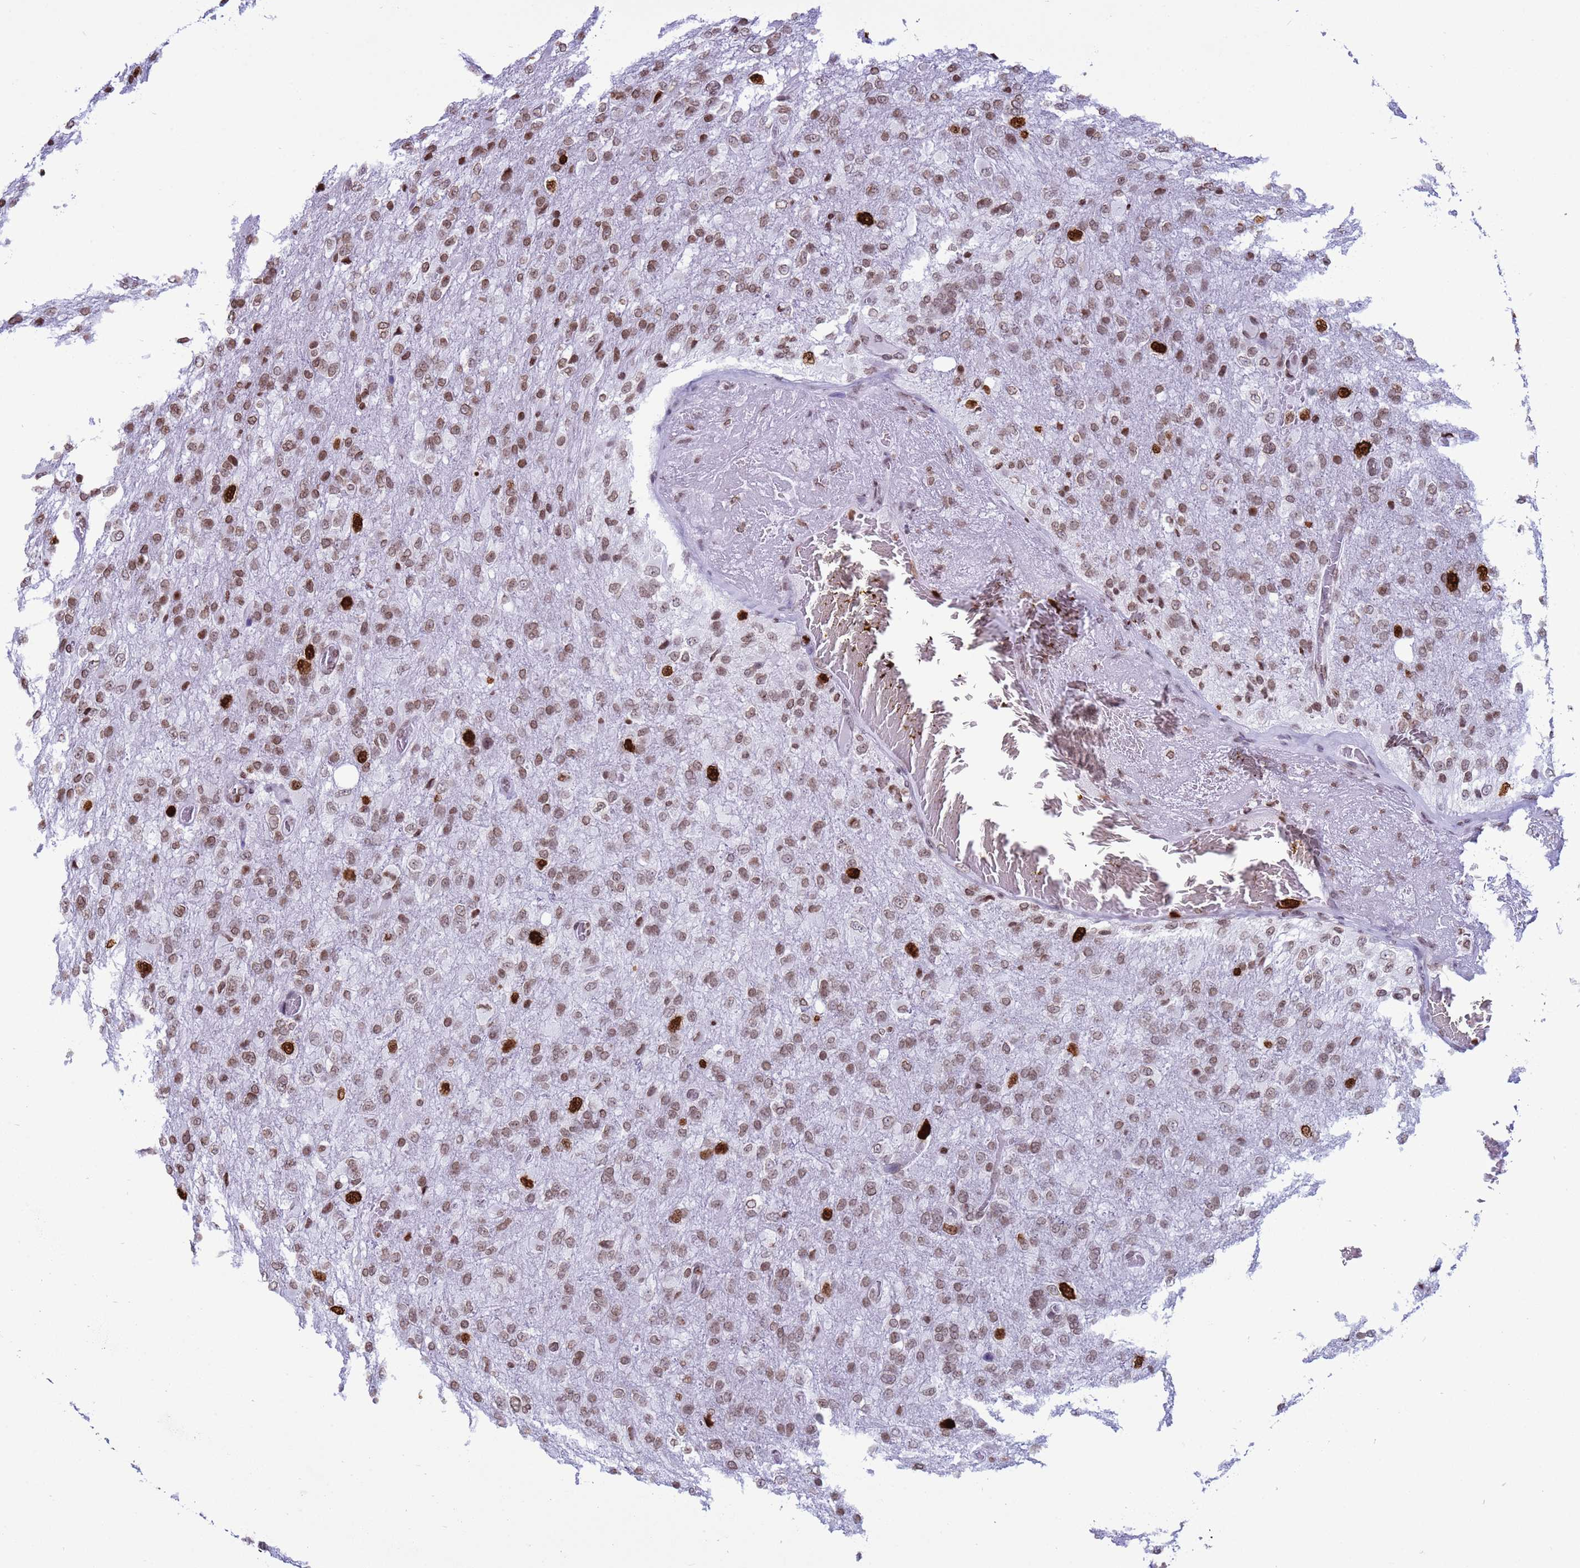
{"staining": {"intensity": "strong", "quantity": "25%-75%", "location": "nuclear"}, "tissue": "glioma", "cell_type": "Tumor cells", "image_type": "cancer", "snomed": [{"axis": "morphology", "description": "Glioma, malignant, High grade"}, {"axis": "topography", "description": "Brain"}], "caption": "Immunohistochemistry of malignant high-grade glioma exhibits high levels of strong nuclear expression in about 25%-75% of tumor cells.", "gene": "H4C8", "patient": {"sex": "female", "age": 74}}